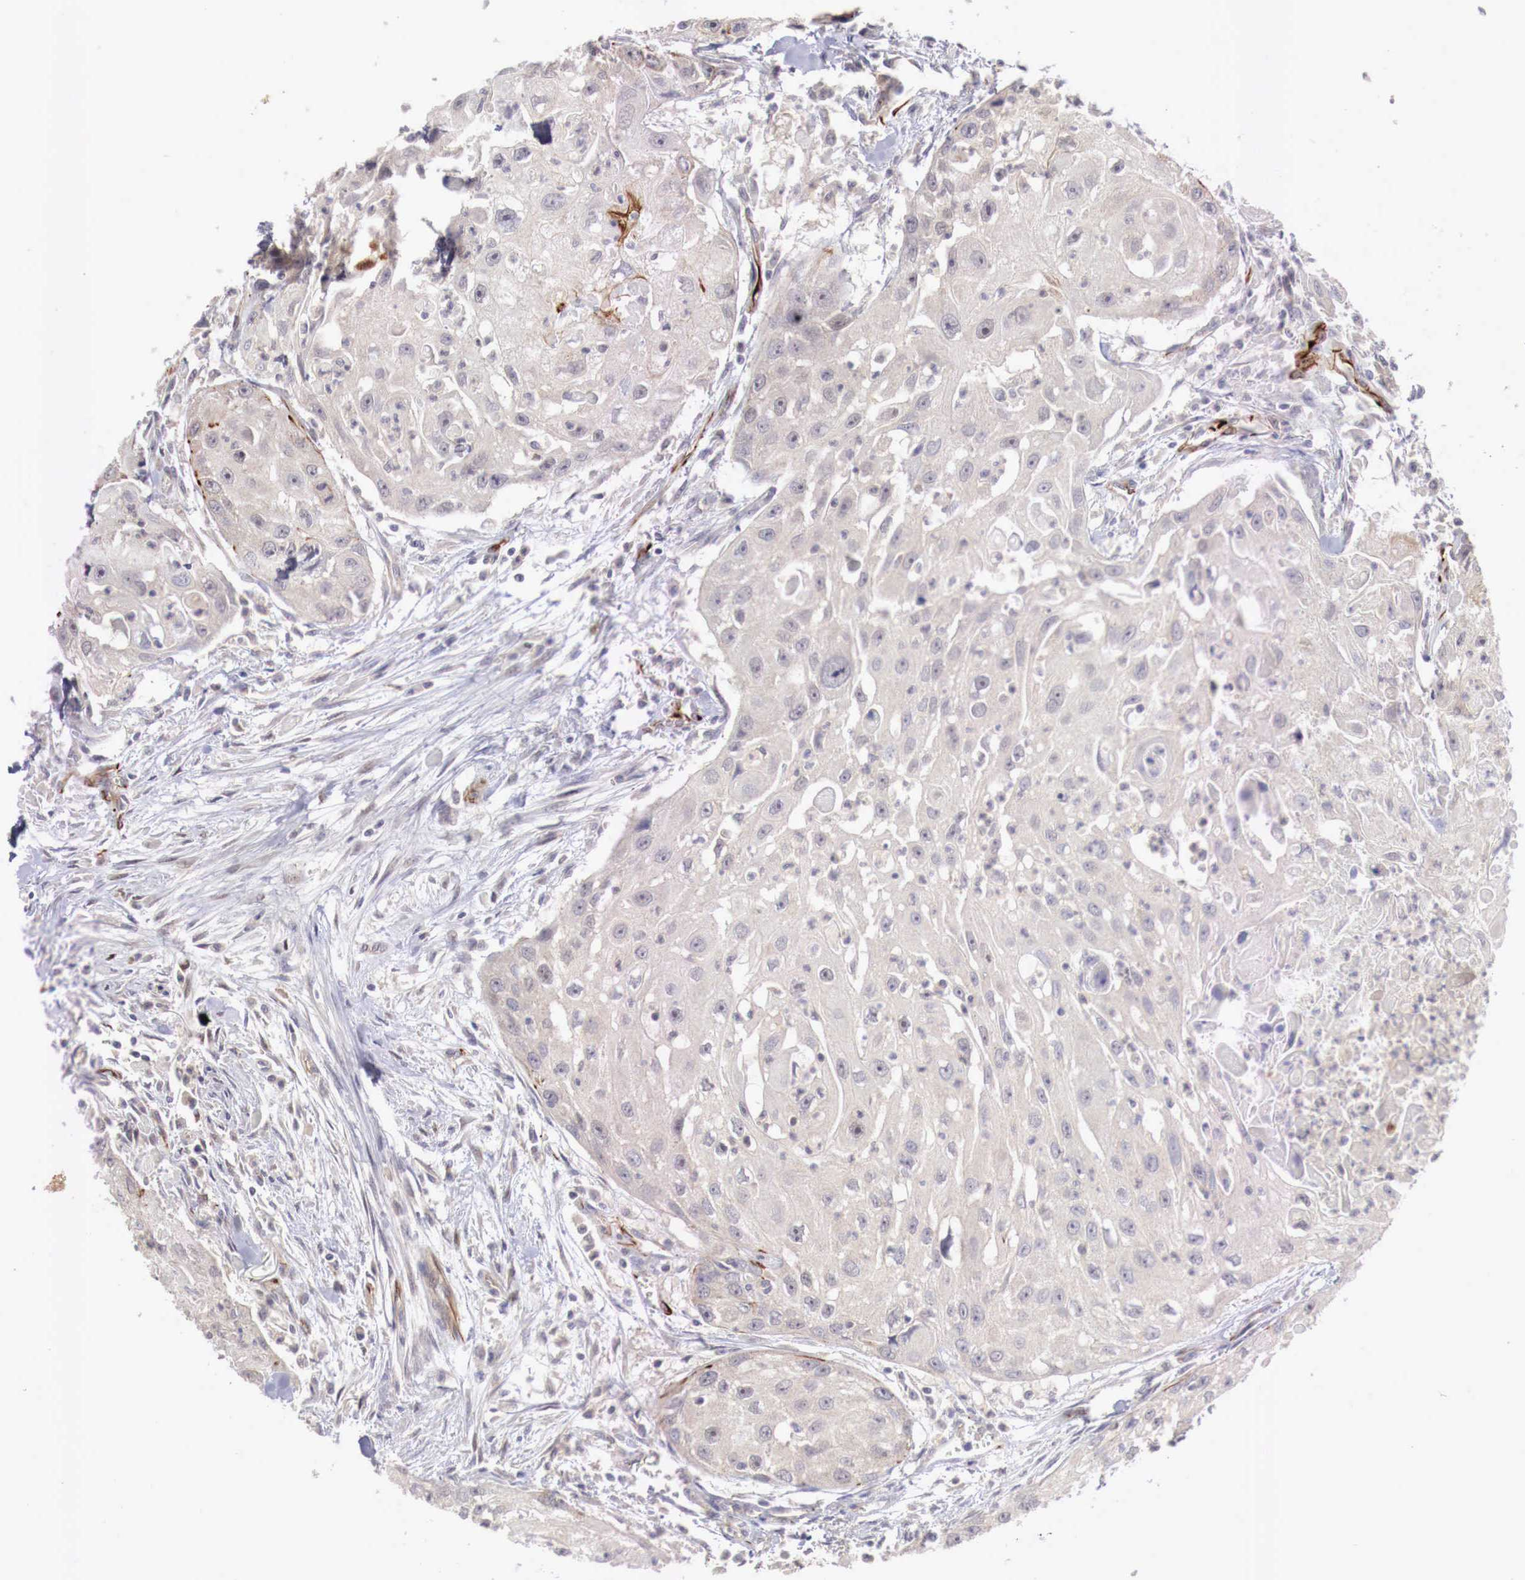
{"staining": {"intensity": "negative", "quantity": "none", "location": "none"}, "tissue": "head and neck cancer", "cell_type": "Tumor cells", "image_type": "cancer", "snomed": [{"axis": "morphology", "description": "Squamous cell carcinoma, NOS"}, {"axis": "topography", "description": "Head-Neck"}], "caption": "IHC of human head and neck cancer shows no expression in tumor cells.", "gene": "WT1", "patient": {"sex": "male", "age": 64}}